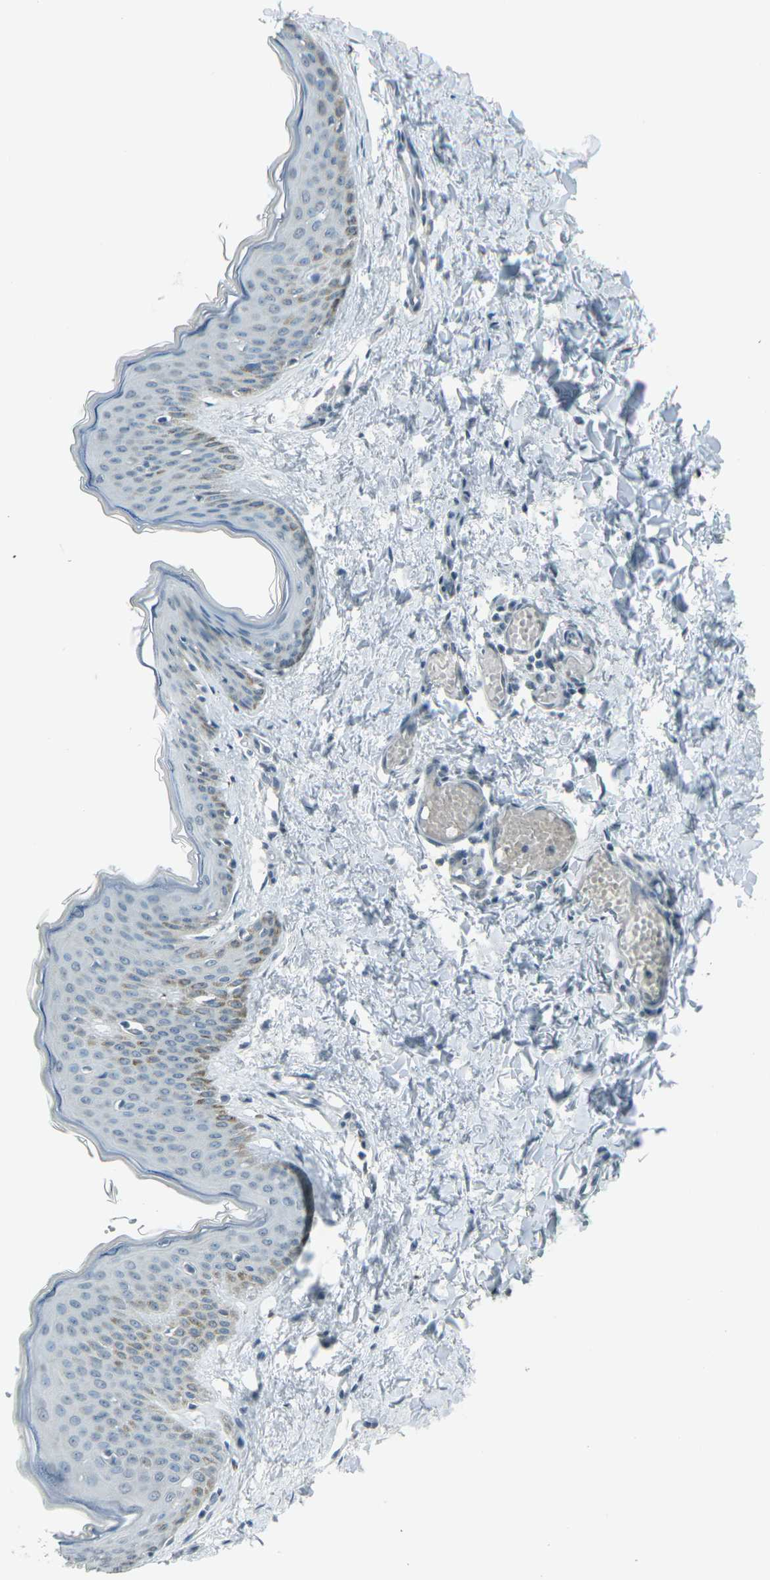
{"staining": {"intensity": "negative", "quantity": "none", "location": "none"}, "tissue": "skin", "cell_type": "Fibroblasts", "image_type": "normal", "snomed": [{"axis": "morphology", "description": "Normal tissue, NOS"}, {"axis": "topography", "description": "Skin"}], "caption": "Immunohistochemistry histopathology image of benign human skin stained for a protein (brown), which shows no expression in fibroblasts. Nuclei are stained in blue.", "gene": "H2BC1", "patient": {"sex": "female", "age": 17}}